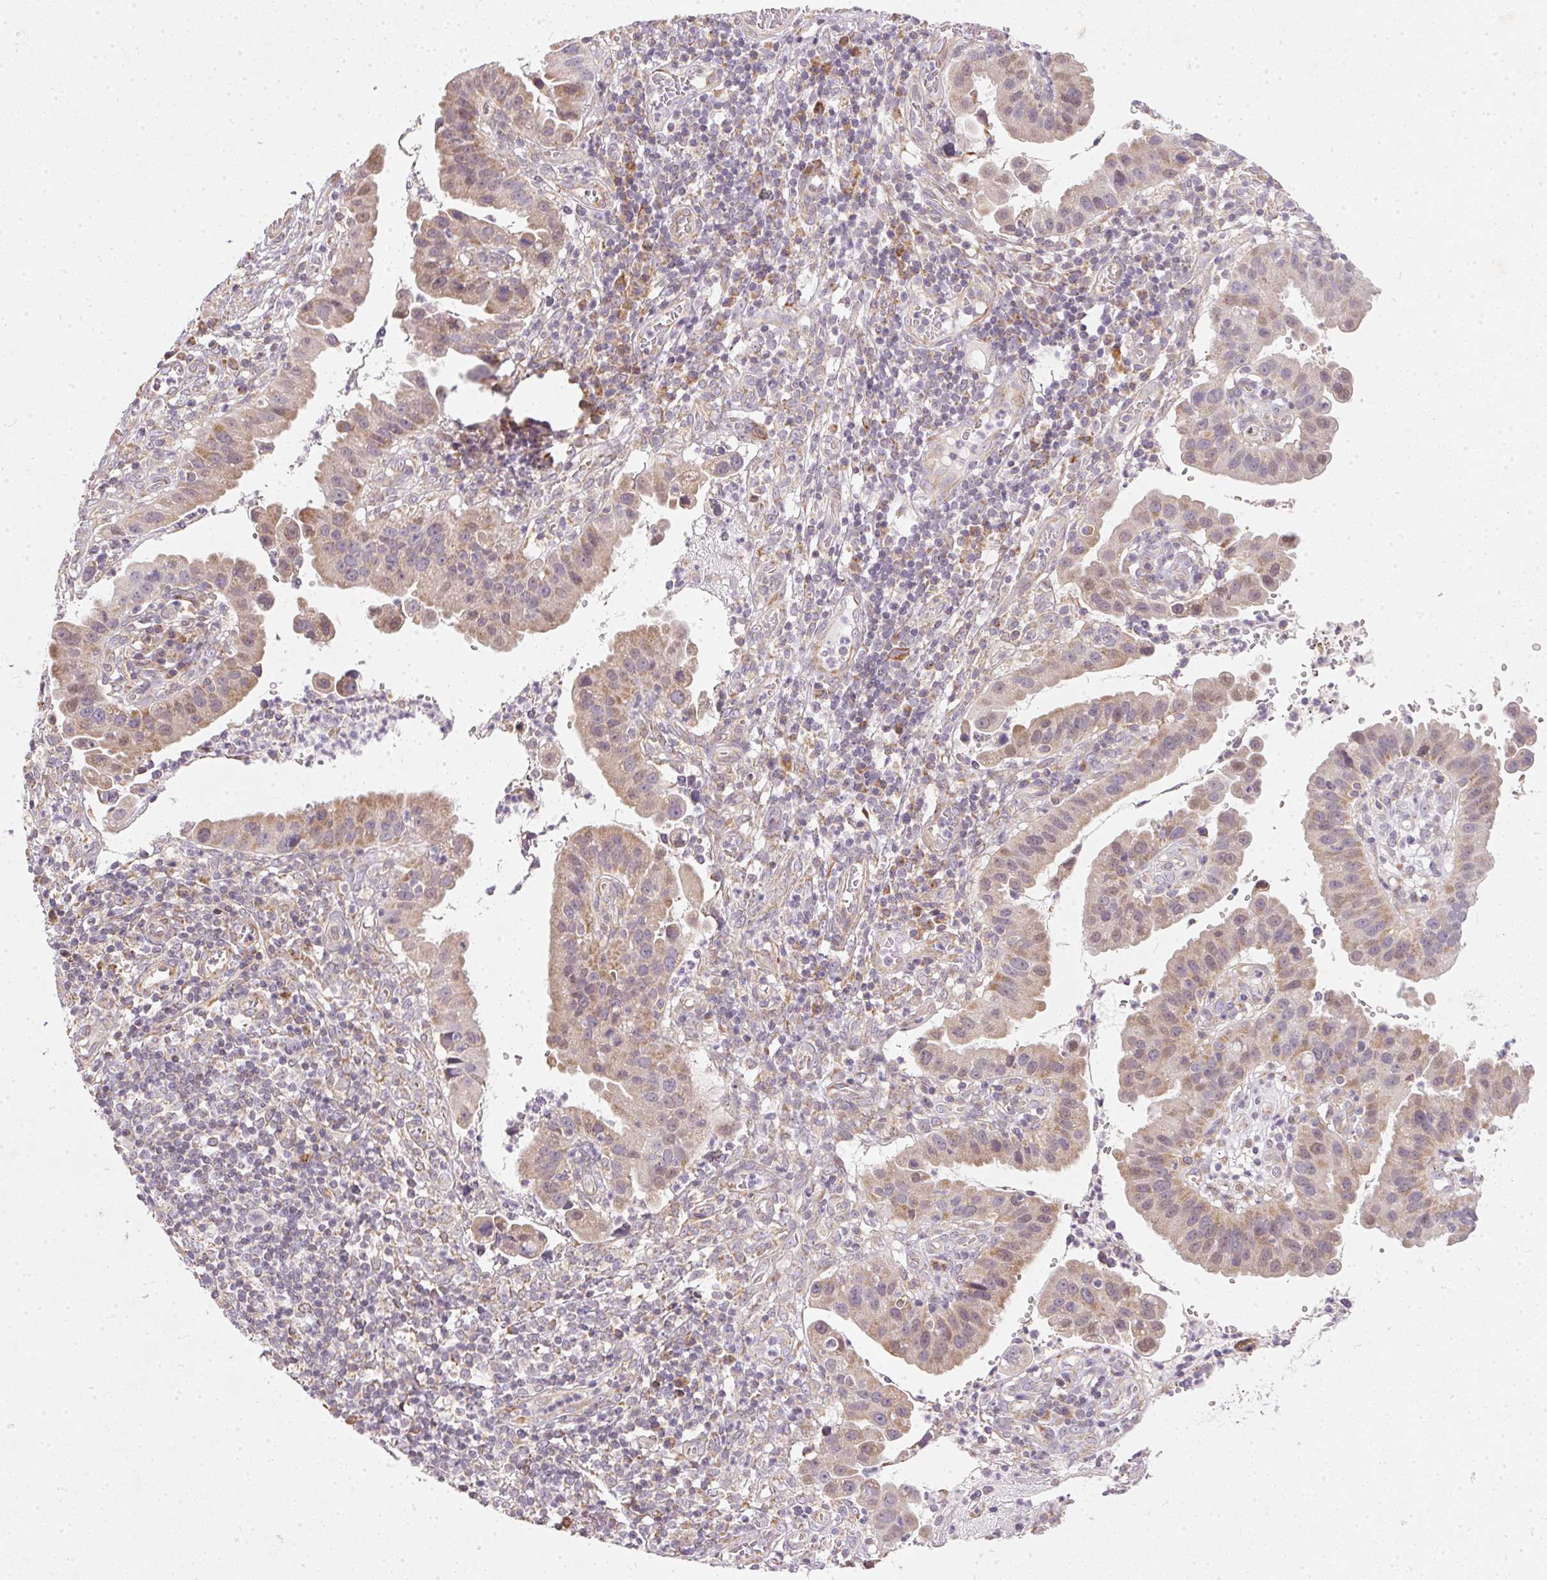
{"staining": {"intensity": "moderate", "quantity": "25%-75%", "location": "cytoplasmic/membranous"}, "tissue": "cervical cancer", "cell_type": "Tumor cells", "image_type": "cancer", "snomed": [{"axis": "morphology", "description": "Adenocarcinoma, NOS"}, {"axis": "topography", "description": "Cervix"}], "caption": "Cervical cancer (adenocarcinoma) was stained to show a protein in brown. There is medium levels of moderate cytoplasmic/membranous expression in approximately 25%-75% of tumor cells.", "gene": "VWA5B2", "patient": {"sex": "female", "age": 34}}